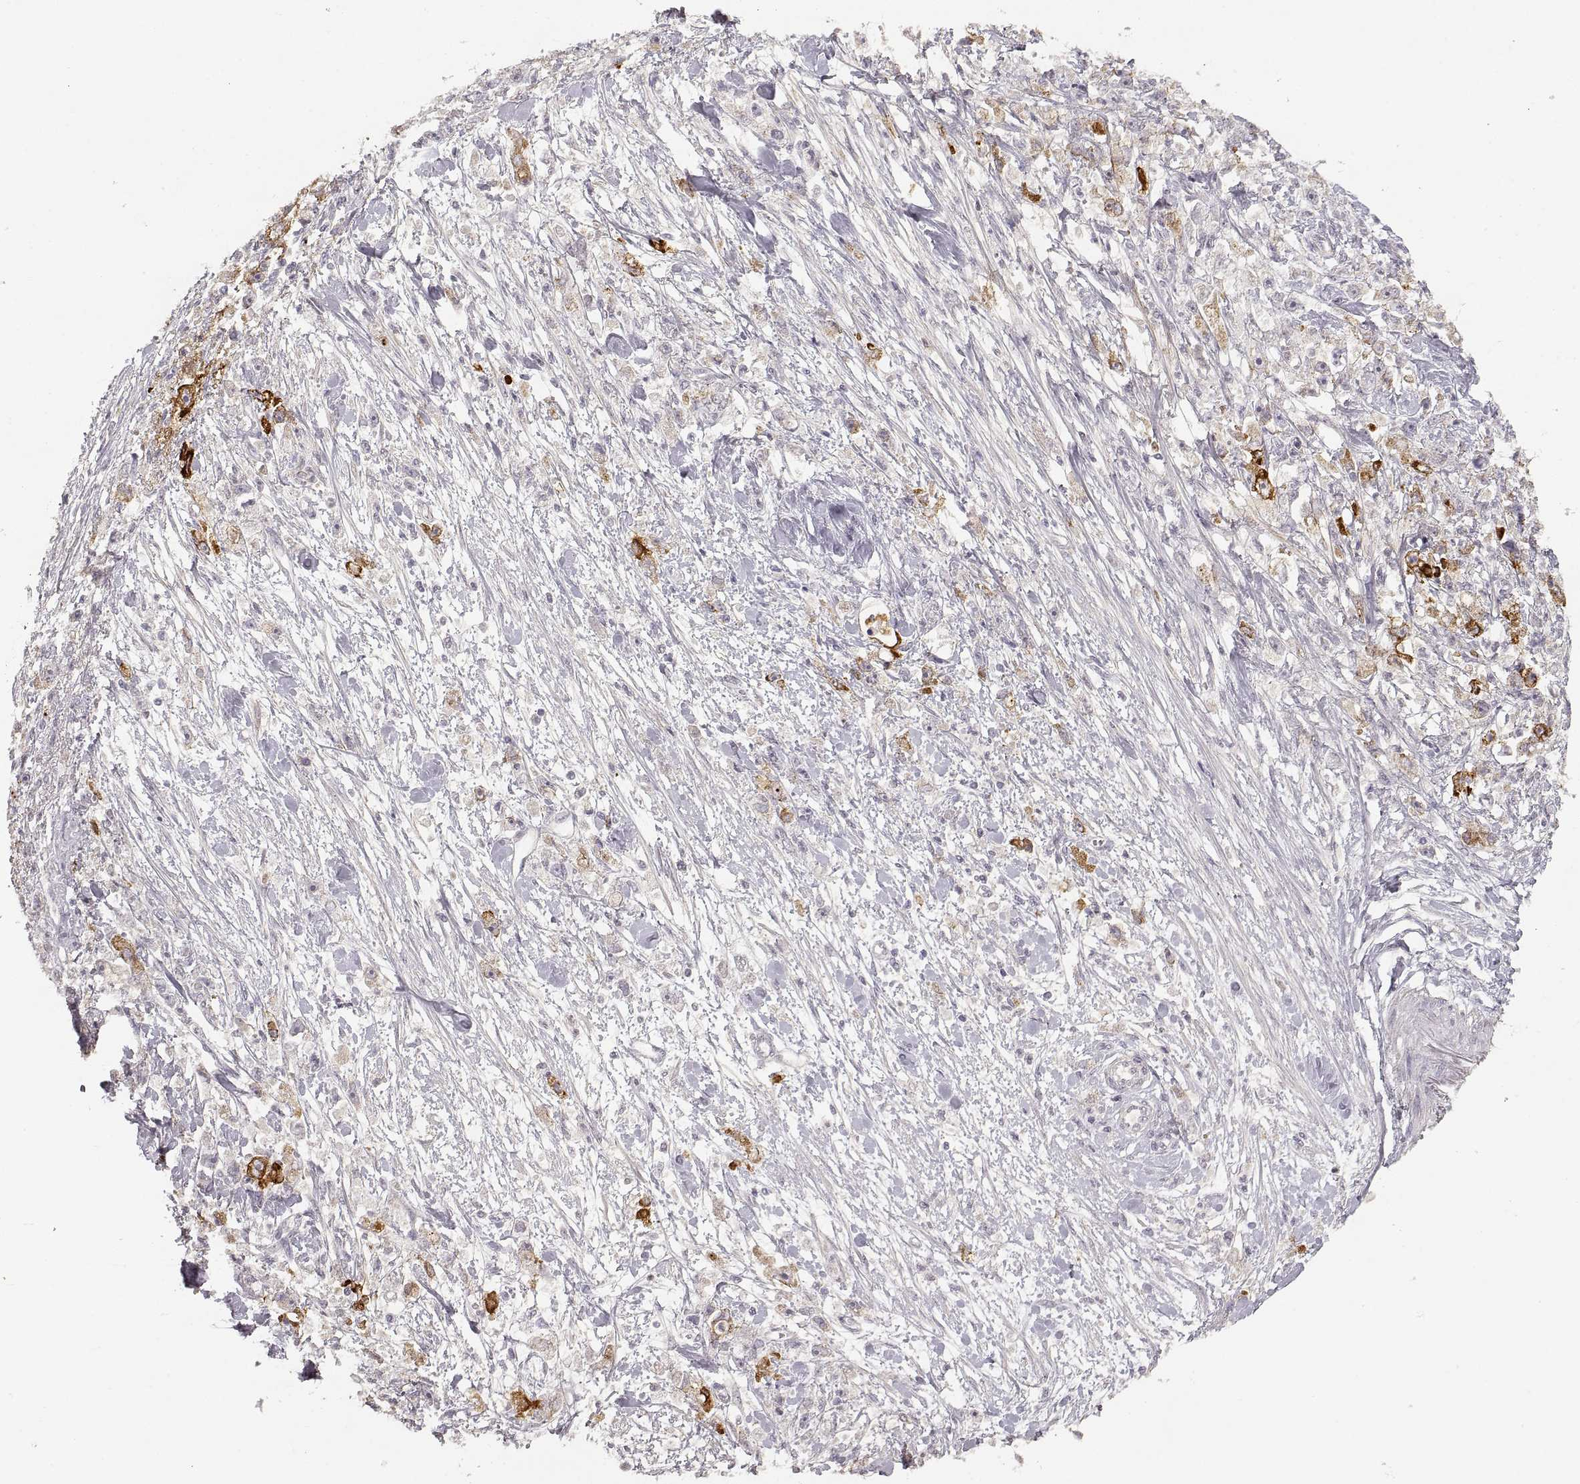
{"staining": {"intensity": "strong", "quantity": "<25%", "location": "cytoplasmic/membranous"}, "tissue": "stomach cancer", "cell_type": "Tumor cells", "image_type": "cancer", "snomed": [{"axis": "morphology", "description": "Adenocarcinoma, NOS"}, {"axis": "topography", "description": "Stomach"}], "caption": "An immunohistochemistry histopathology image of tumor tissue is shown. Protein staining in brown labels strong cytoplasmic/membranous positivity in stomach adenocarcinoma within tumor cells. (Brightfield microscopy of DAB IHC at high magnification).", "gene": "LAMC2", "patient": {"sex": "female", "age": 59}}